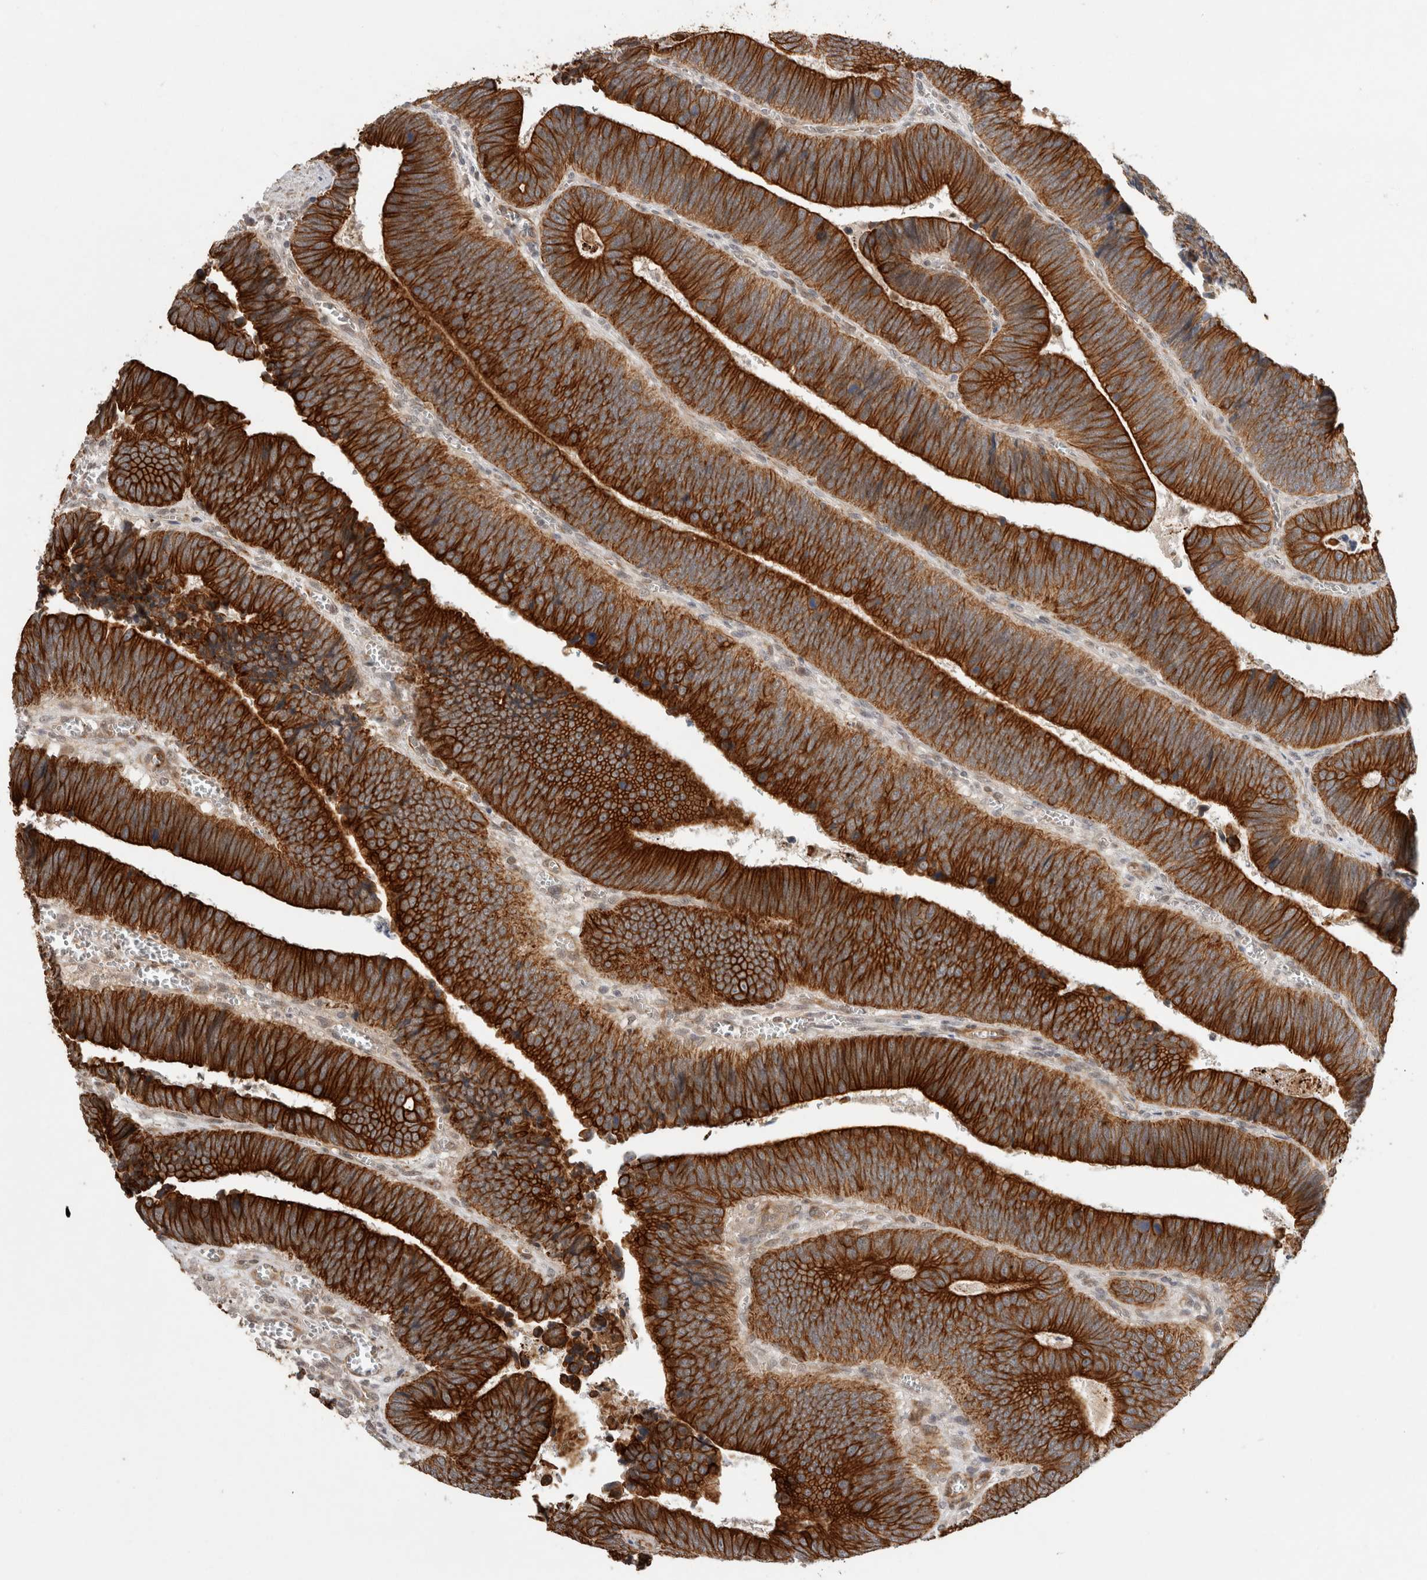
{"staining": {"intensity": "strong", "quantity": ">75%", "location": "cytoplasmic/membranous"}, "tissue": "colorectal cancer", "cell_type": "Tumor cells", "image_type": "cancer", "snomed": [{"axis": "morphology", "description": "Inflammation, NOS"}, {"axis": "morphology", "description": "Adenocarcinoma, NOS"}, {"axis": "topography", "description": "Colon"}], "caption": "Human adenocarcinoma (colorectal) stained with a protein marker reveals strong staining in tumor cells.", "gene": "CRISPLD1", "patient": {"sex": "male", "age": 72}}